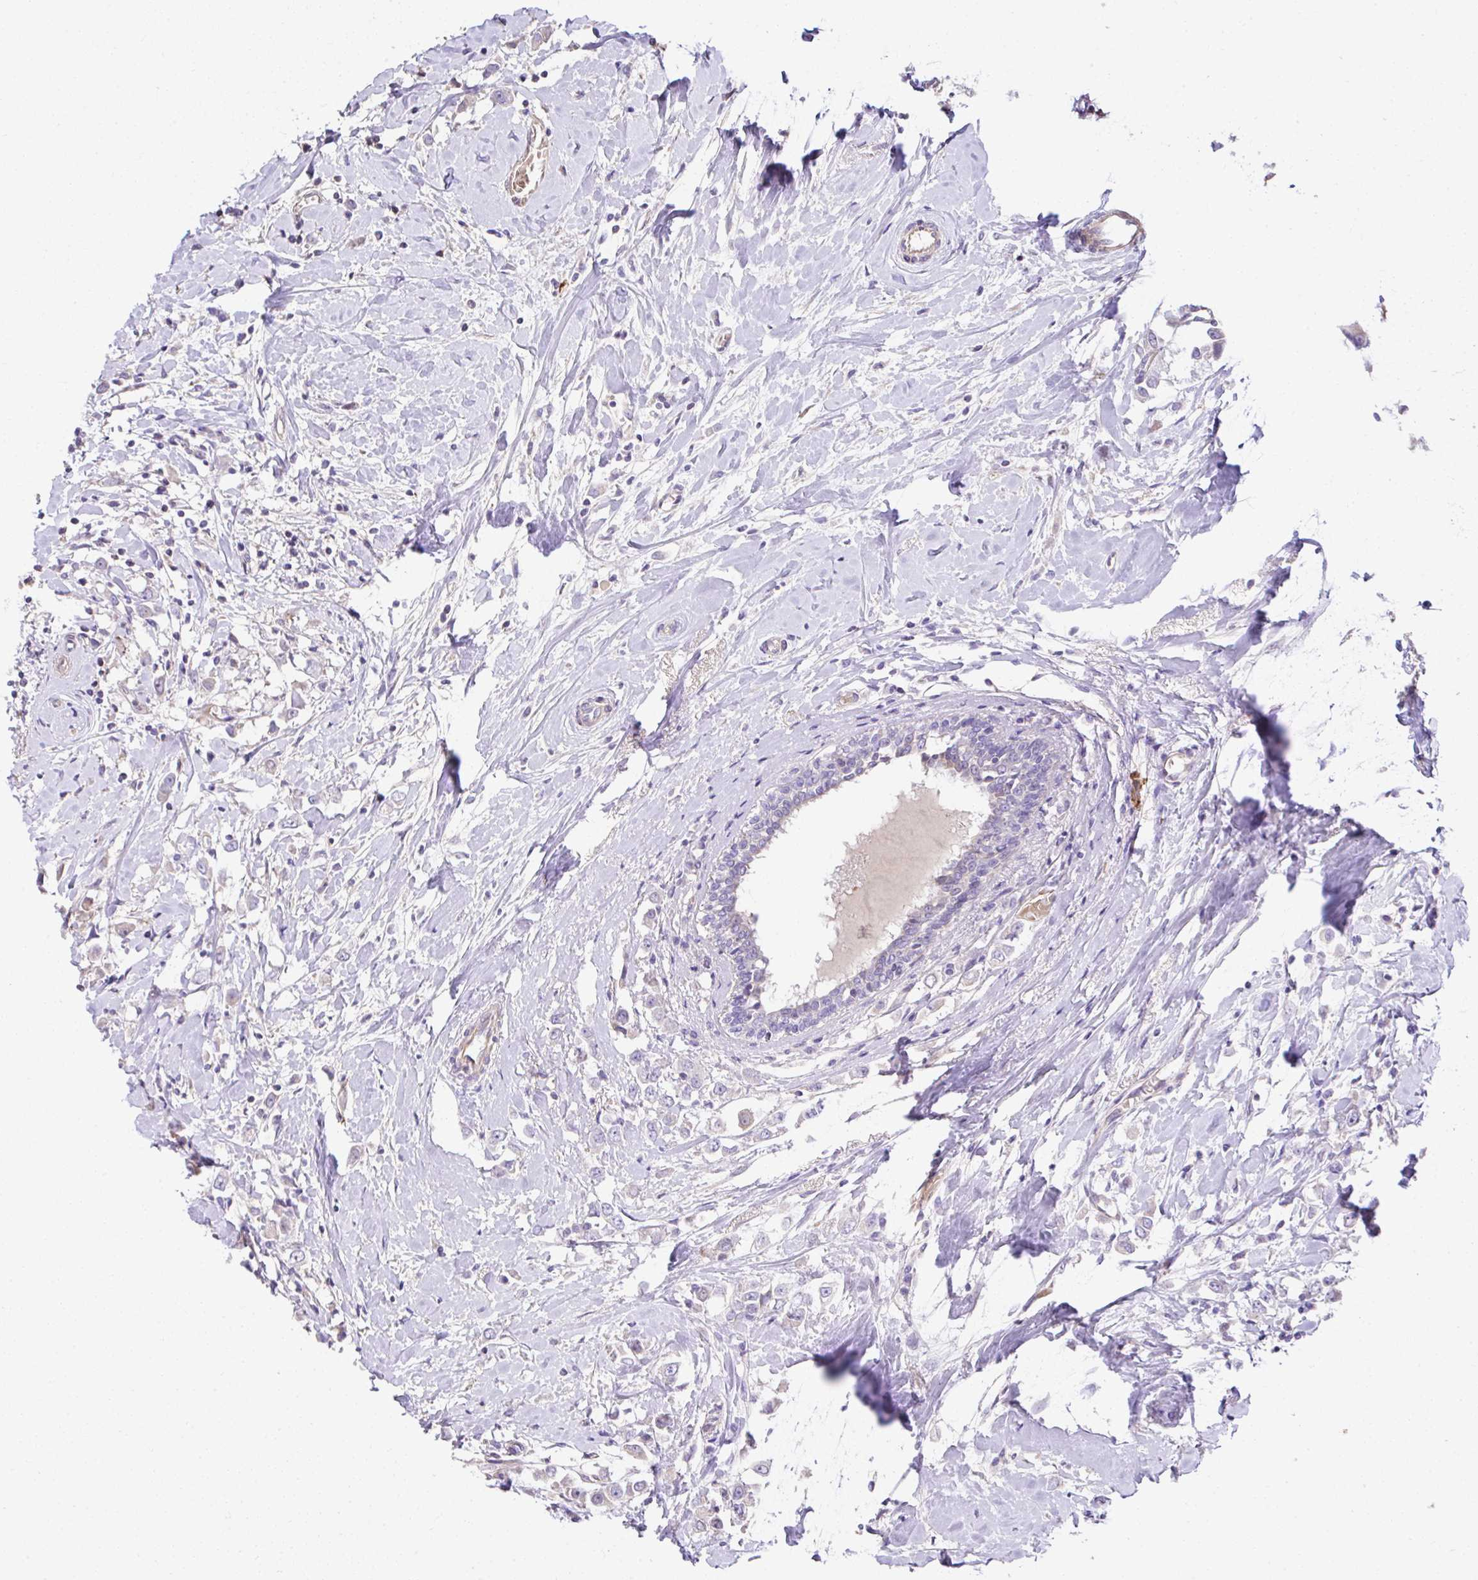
{"staining": {"intensity": "negative", "quantity": "none", "location": "none"}, "tissue": "breast cancer", "cell_type": "Tumor cells", "image_type": "cancer", "snomed": [{"axis": "morphology", "description": "Duct carcinoma"}, {"axis": "topography", "description": "Breast"}], "caption": "An immunohistochemistry photomicrograph of breast cancer (infiltrating ductal carcinoma) is shown. There is no staining in tumor cells of breast cancer (infiltrating ductal carcinoma).", "gene": "CCDC85C", "patient": {"sex": "female", "age": 61}}